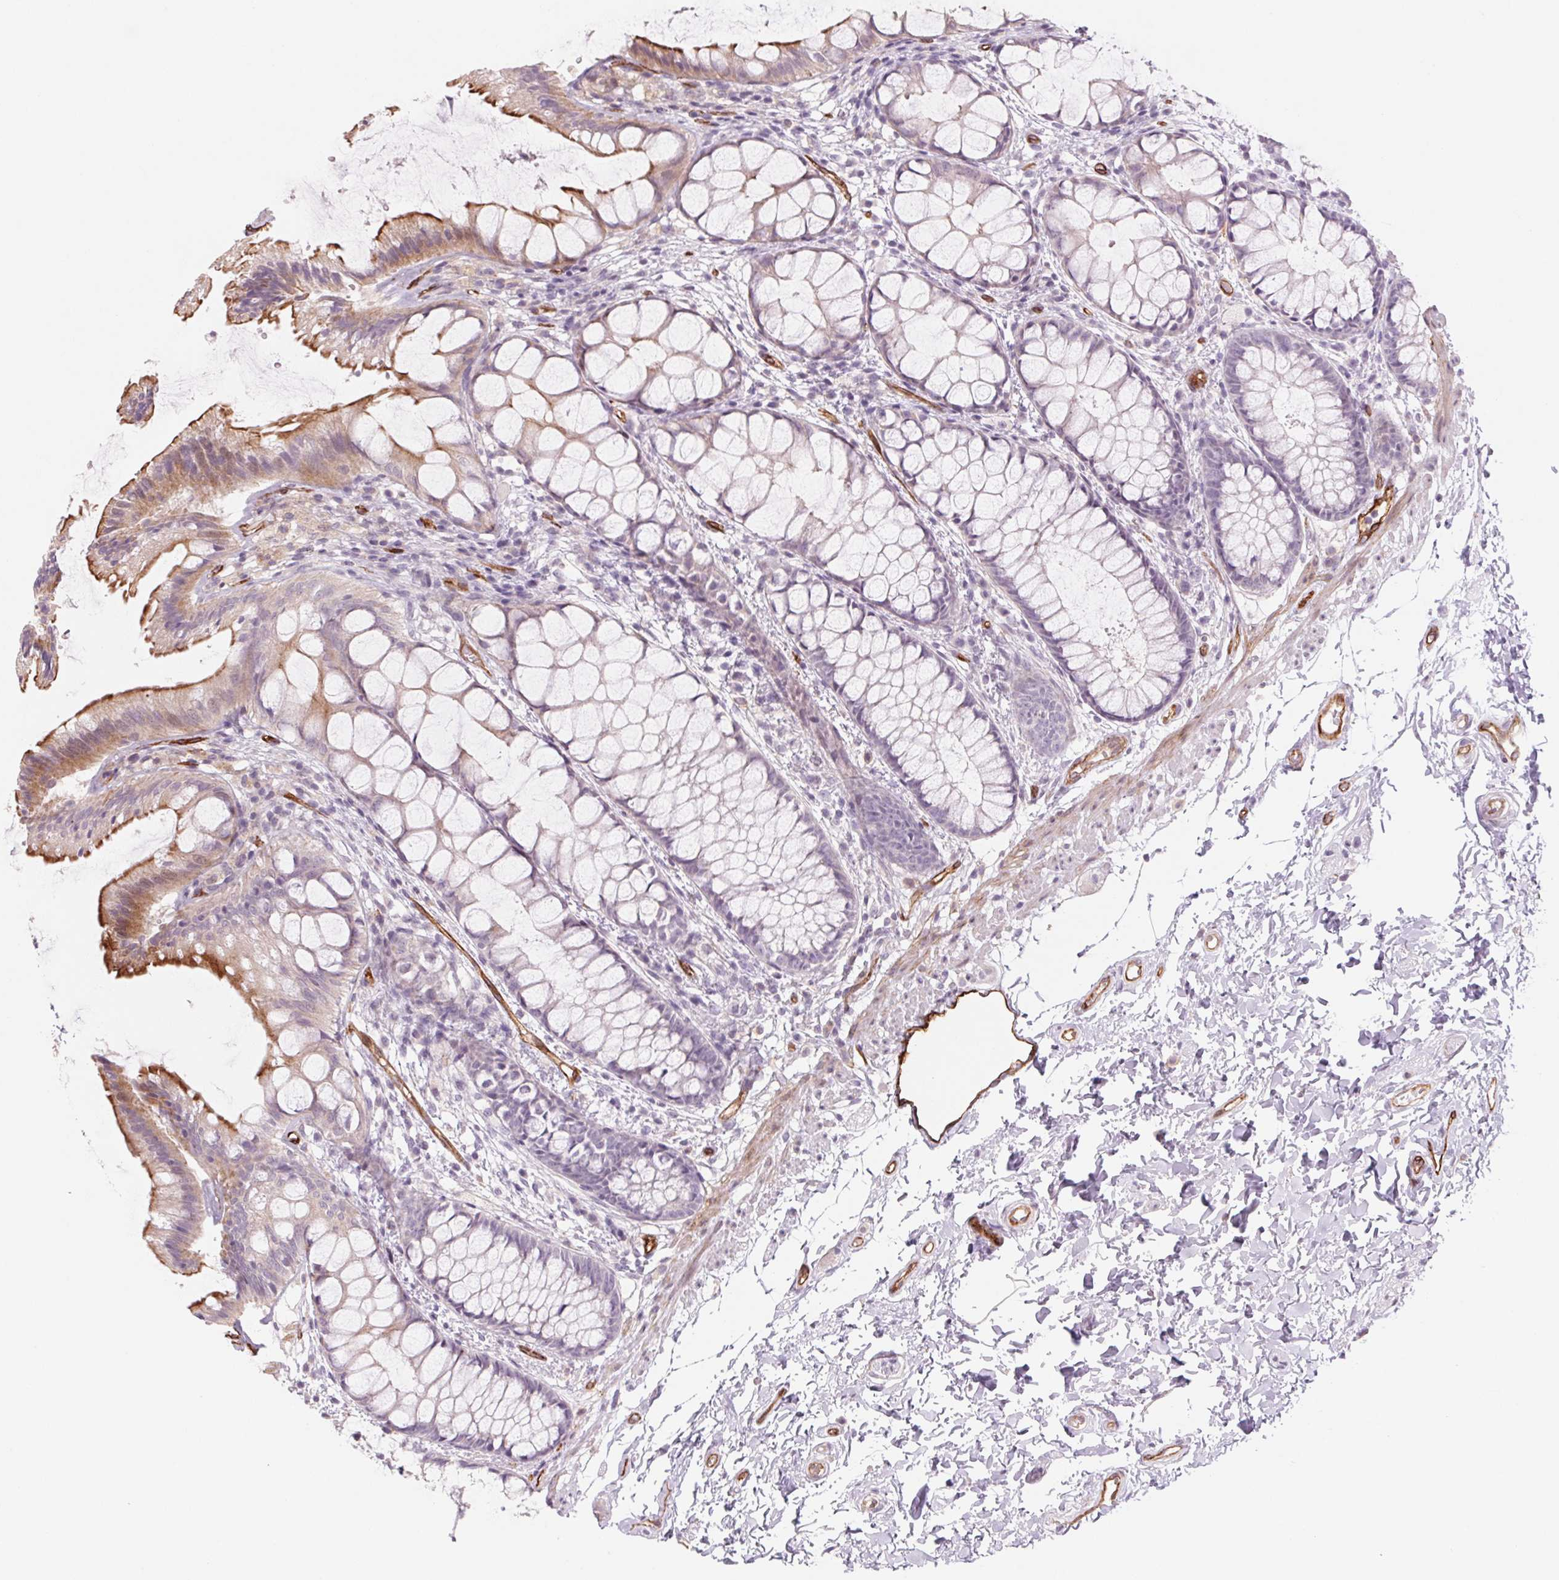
{"staining": {"intensity": "moderate", "quantity": "<25%", "location": "cytoplasmic/membranous"}, "tissue": "rectum", "cell_type": "Glandular cells", "image_type": "normal", "snomed": [{"axis": "morphology", "description": "Normal tissue, NOS"}, {"axis": "topography", "description": "Rectum"}], "caption": "Moderate cytoplasmic/membranous staining is identified in about <25% of glandular cells in unremarkable rectum. The protein of interest is shown in brown color, while the nuclei are stained blue.", "gene": "MS4A13", "patient": {"sex": "female", "age": 62}}